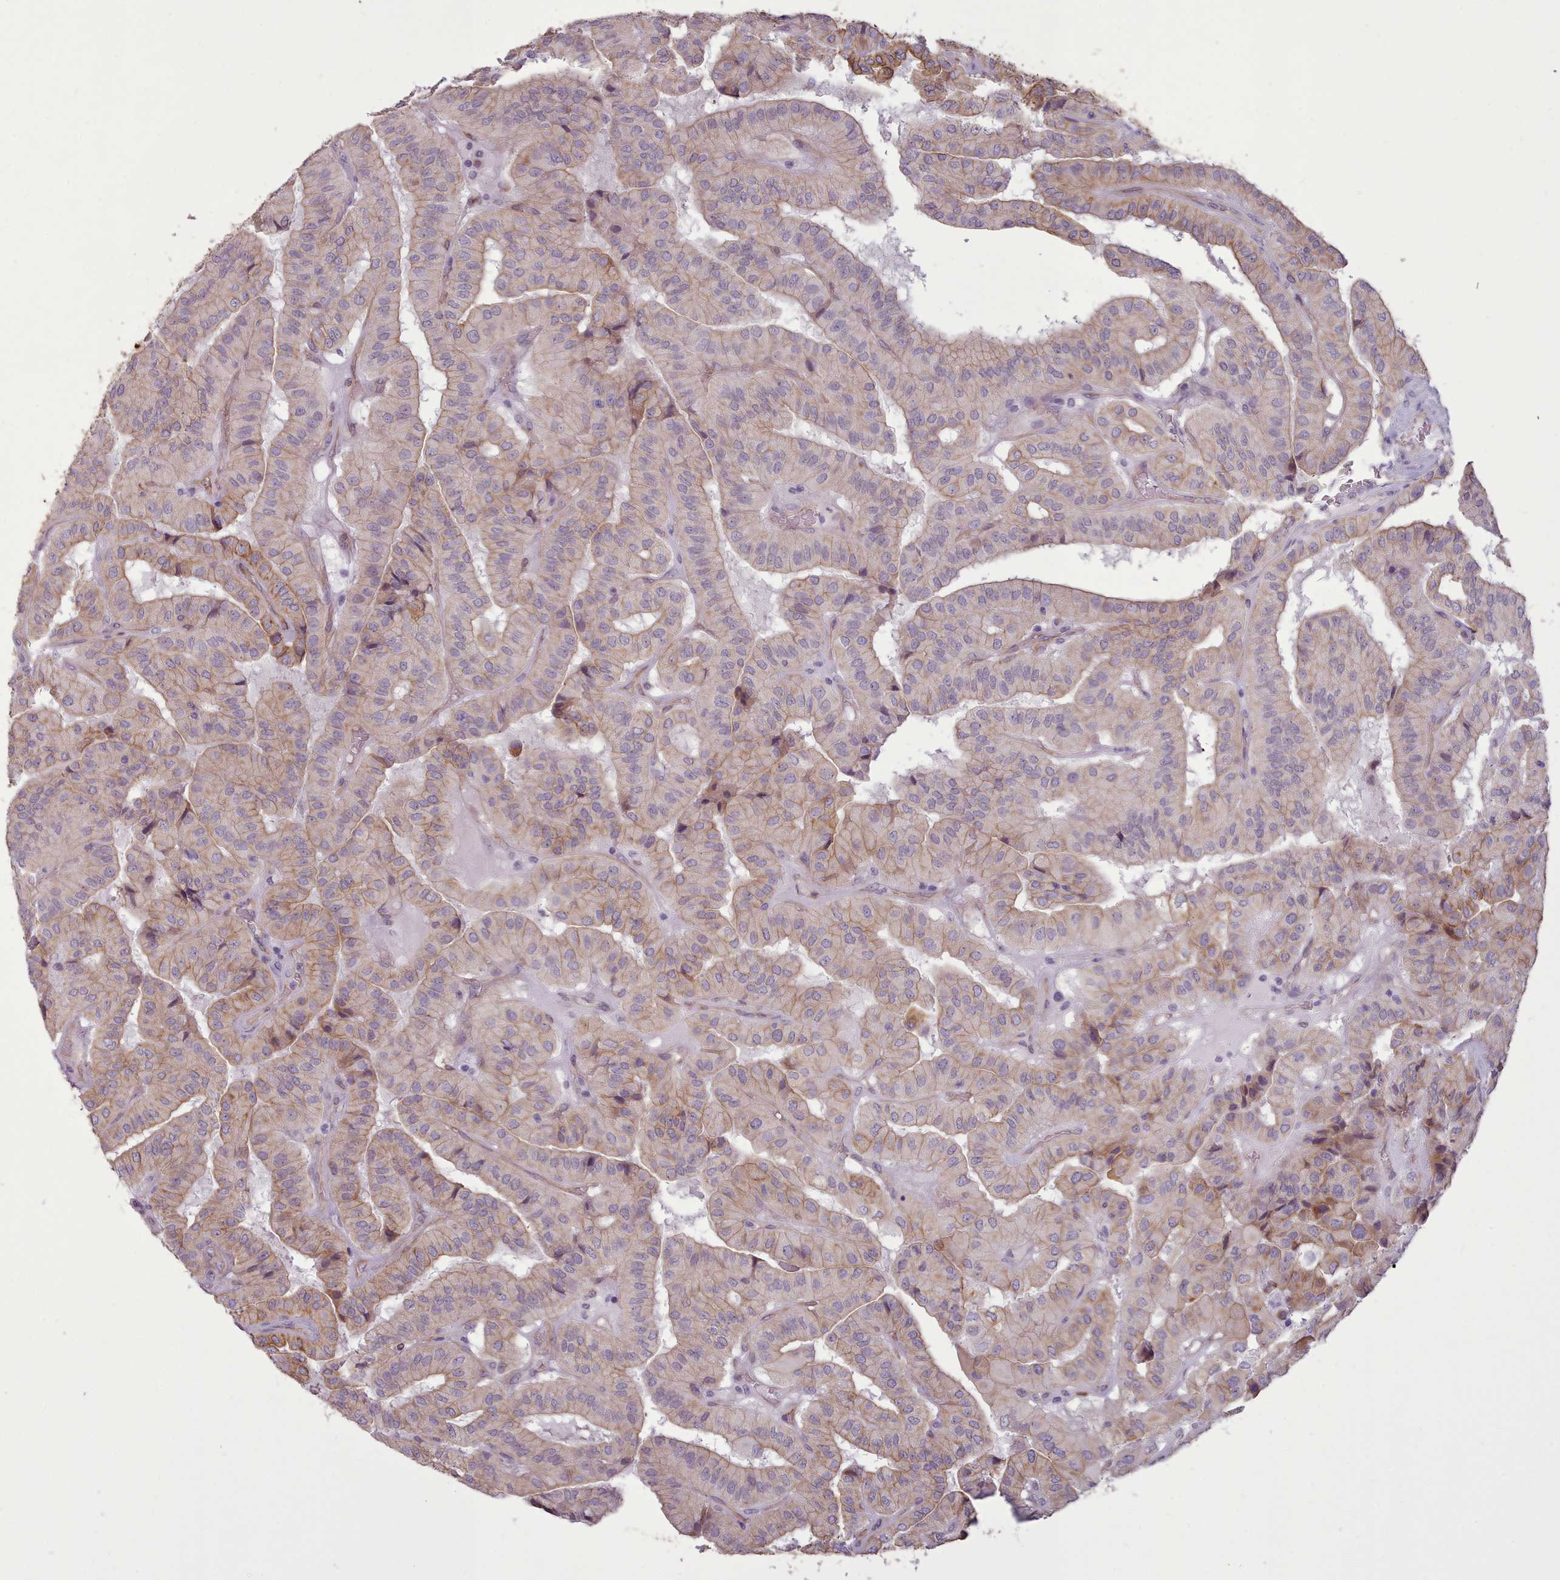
{"staining": {"intensity": "moderate", "quantity": "25%-75%", "location": "cytoplasmic/membranous"}, "tissue": "thyroid cancer", "cell_type": "Tumor cells", "image_type": "cancer", "snomed": [{"axis": "morphology", "description": "Normal tissue, NOS"}, {"axis": "morphology", "description": "Papillary adenocarcinoma, NOS"}, {"axis": "topography", "description": "Thyroid gland"}], "caption": "This photomicrograph shows immunohistochemistry (IHC) staining of human thyroid cancer (papillary adenocarcinoma), with medium moderate cytoplasmic/membranous staining in approximately 25%-75% of tumor cells.", "gene": "PLD4", "patient": {"sex": "female", "age": 59}}